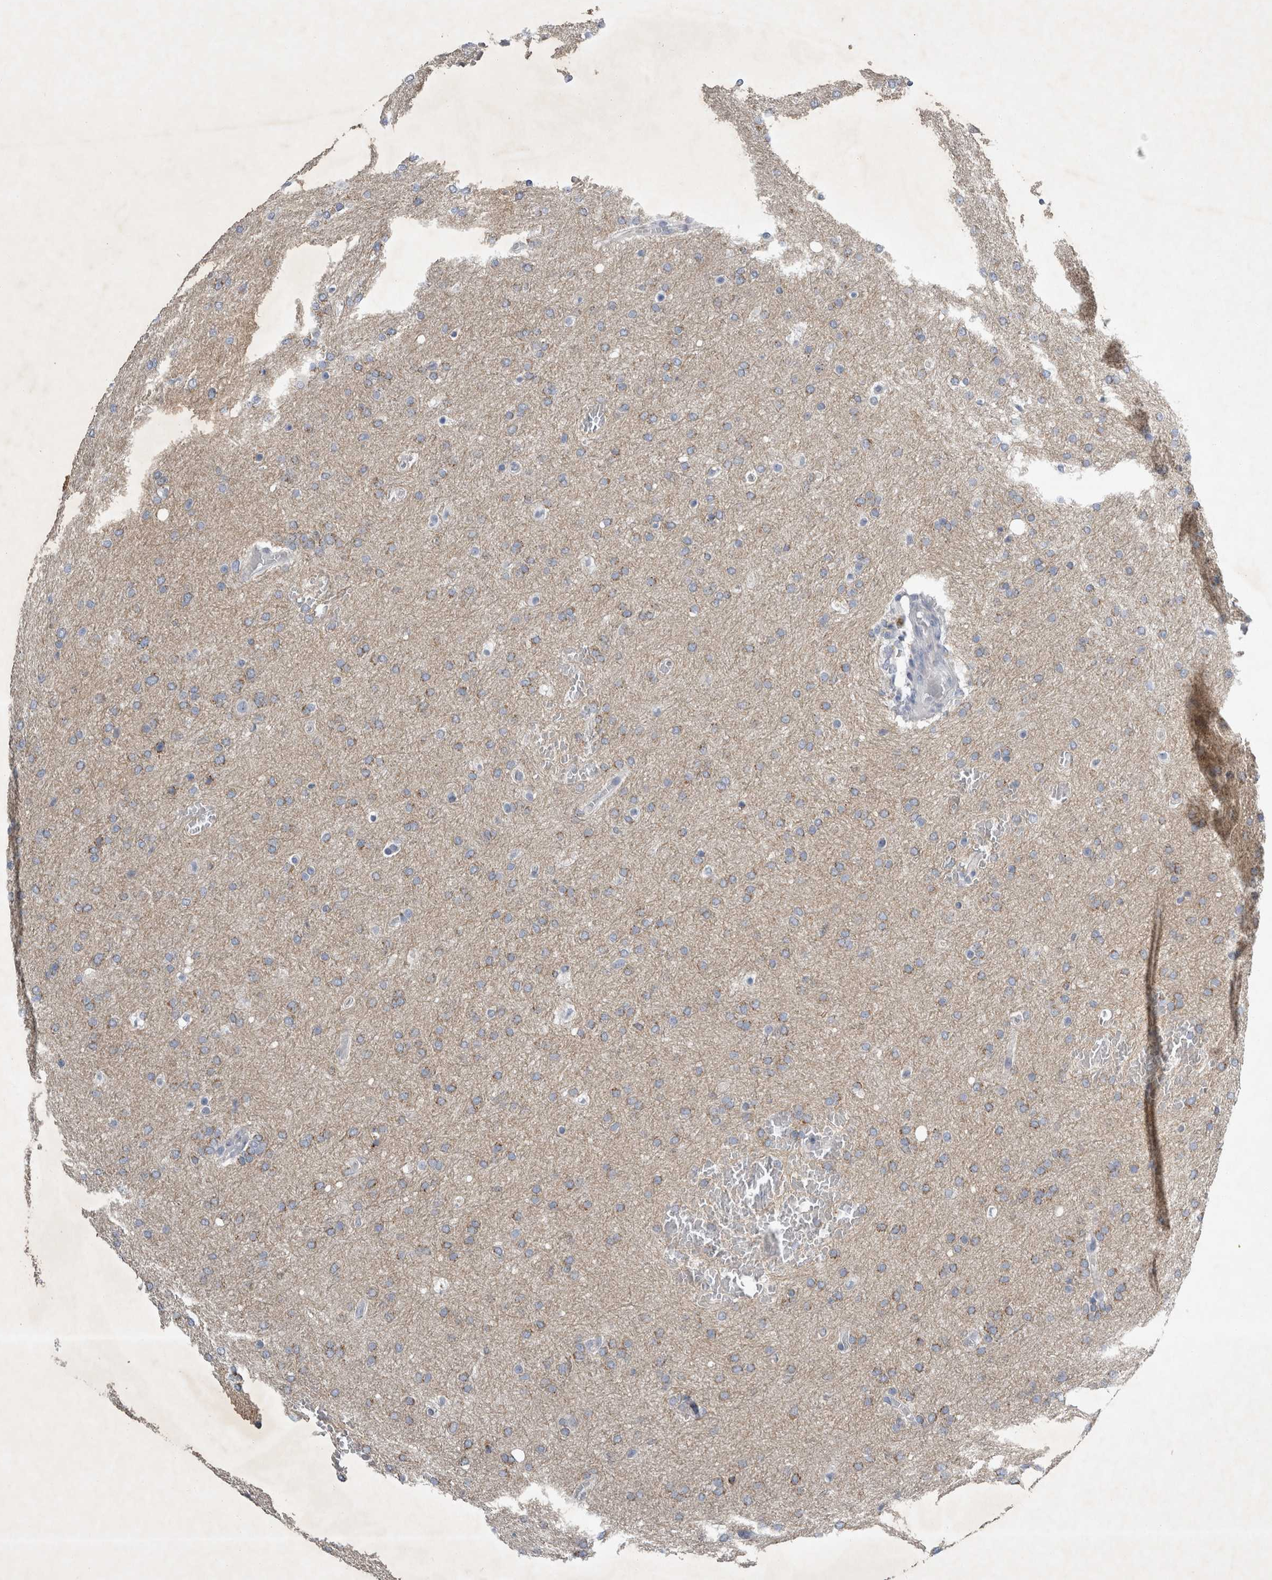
{"staining": {"intensity": "weak", "quantity": "25%-75%", "location": "cytoplasmic/membranous"}, "tissue": "glioma", "cell_type": "Tumor cells", "image_type": "cancer", "snomed": [{"axis": "morphology", "description": "Glioma, malignant, Low grade"}, {"axis": "topography", "description": "Brain"}], "caption": "Human malignant glioma (low-grade) stained for a protein (brown) reveals weak cytoplasmic/membranous positive staining in about 25%-75% of tumor cells.", "gene": "FXYD7", "patient": {"sex": "female", "age": 37}}